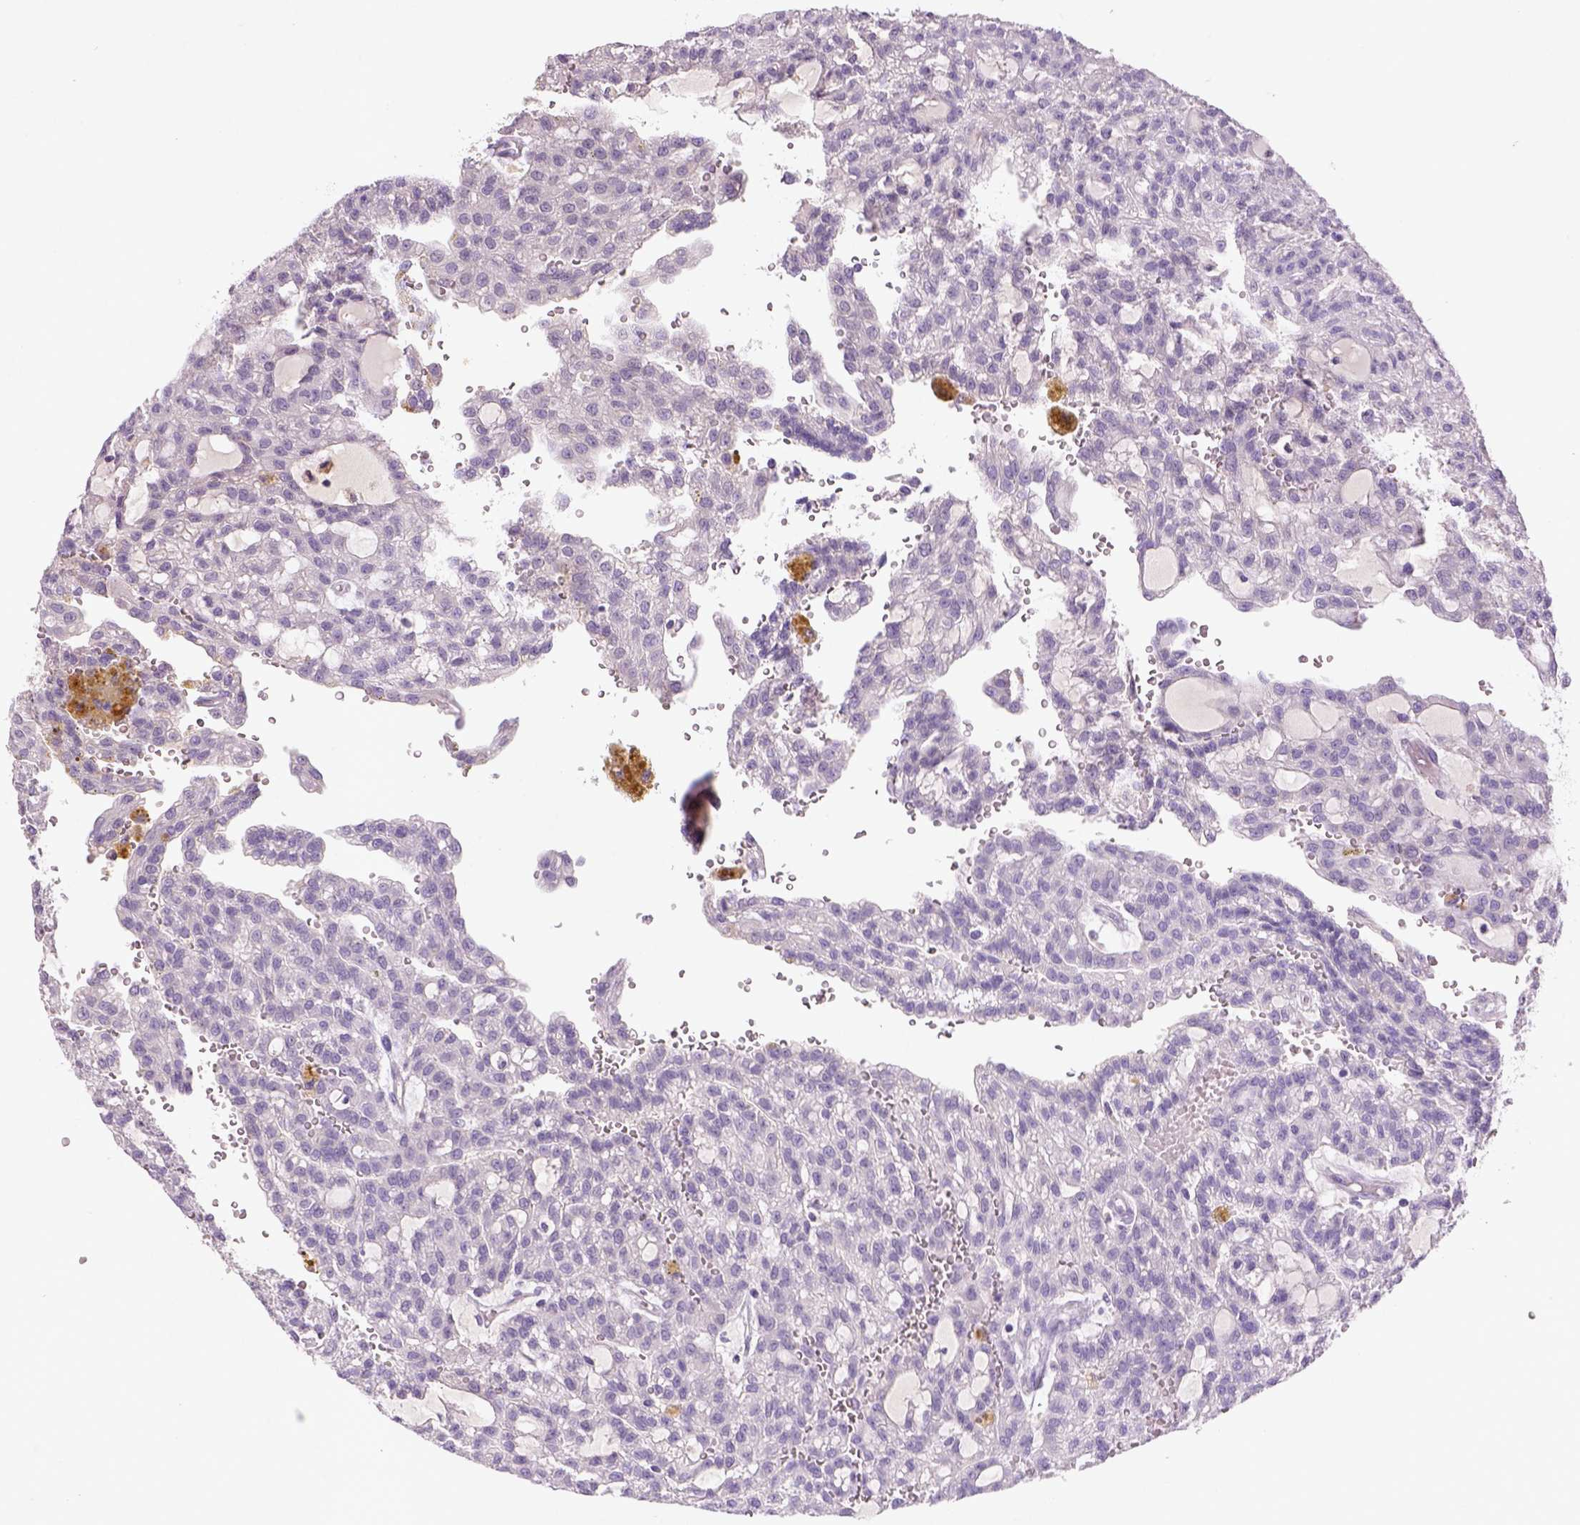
{"staining": {"intensity": "negative", "quantity": "none", "location": "none"}, "tissue": "renal cancer", "cell_type": "Tumor cells", "image_type": "cancer", "snomed": [{"axis": "morphology", "description": "Adenocarcinoma, NOS"}, {"axis": "topography", "description": "Kidney"}], "caption": "This is a photomicrograph of IHC staining of adenocarcinoma (renal), which shows no expression in tumor cells.", "gene": "NLGN2", "patient": {"sex": "male", "age": 63}}